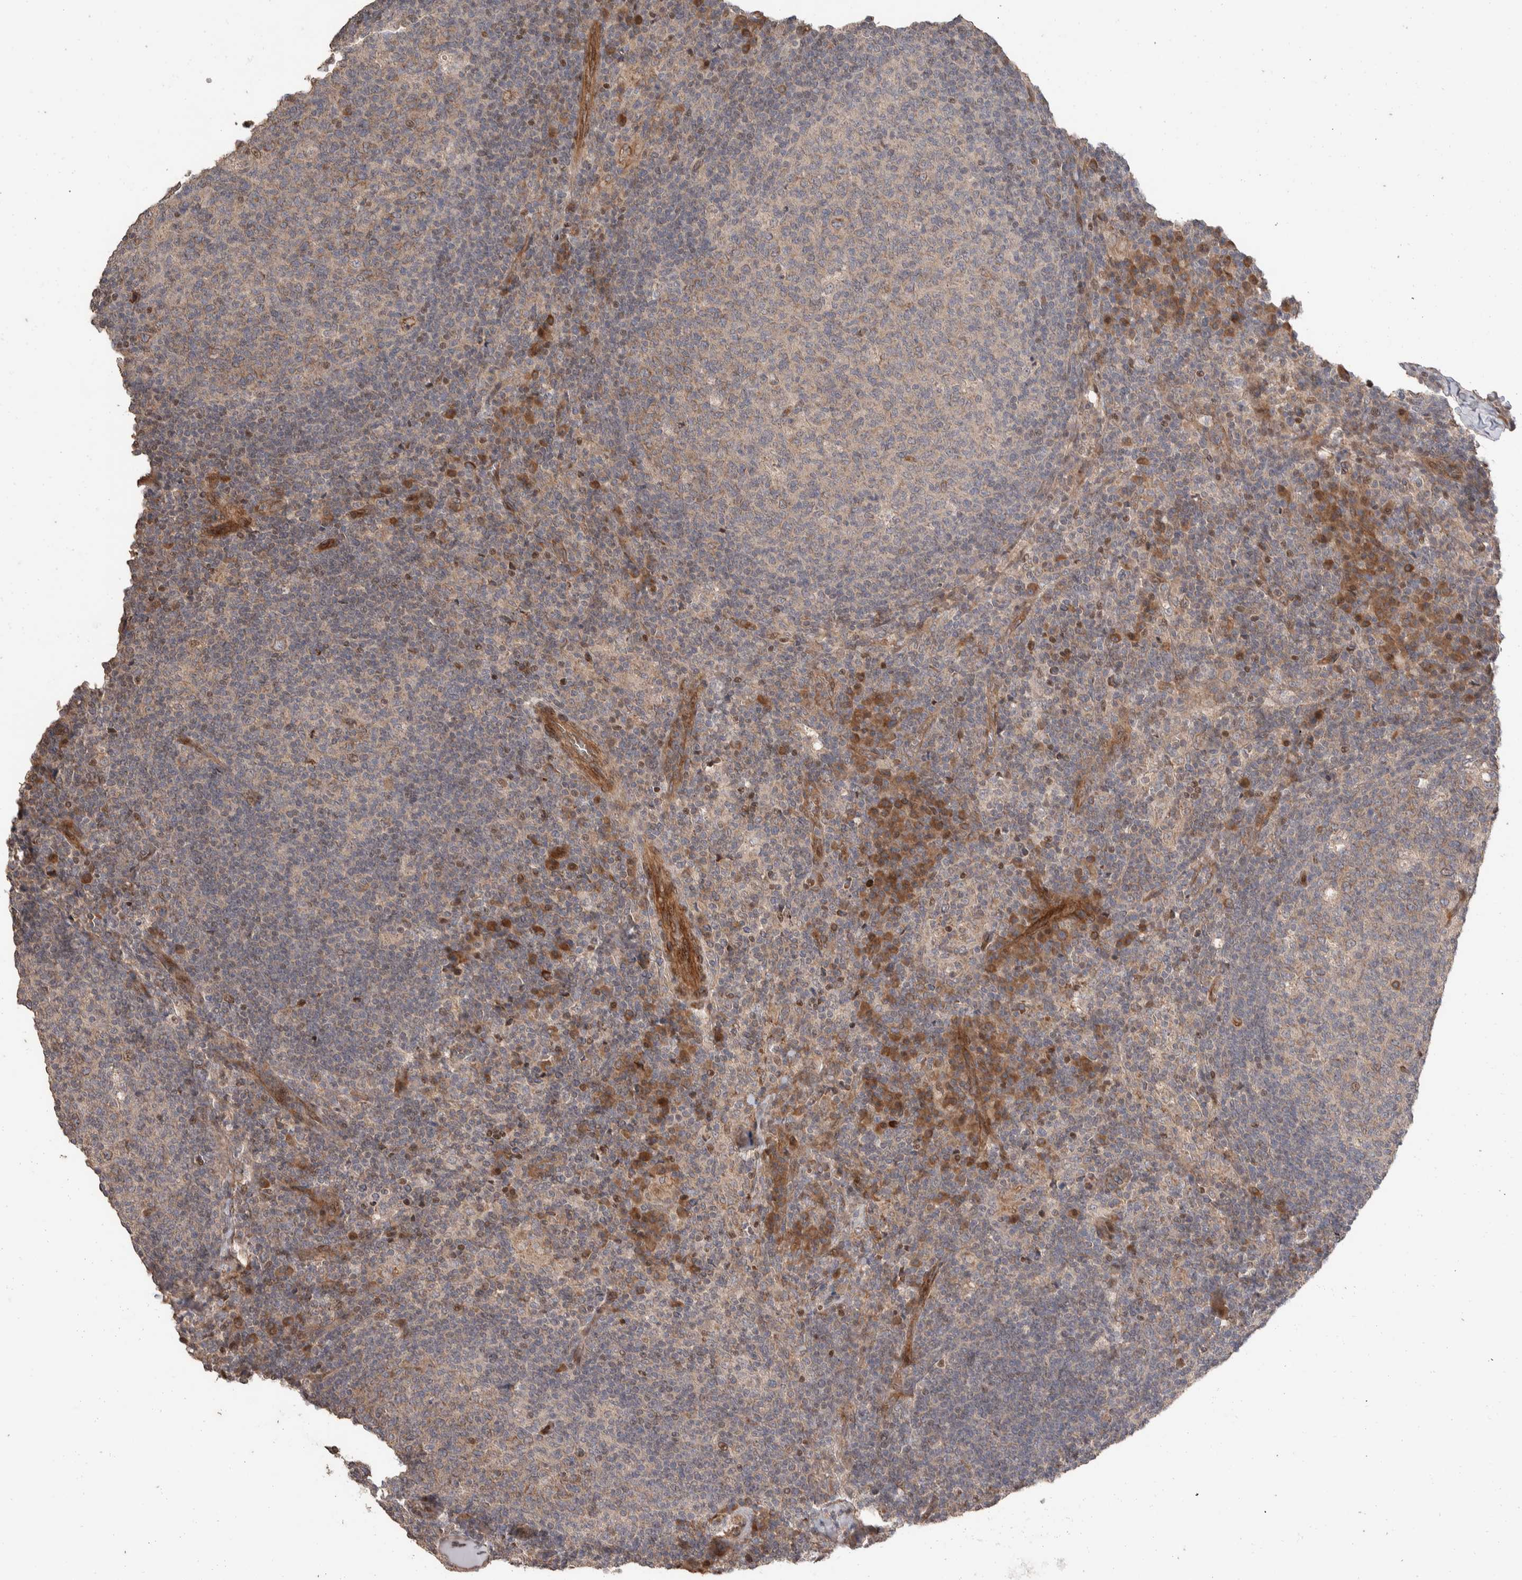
{"staining": {"intensity": "weak", "quantity": ">75%", "location": "cytoplasmic/membranous"}, "tissue": "lymph node", "cell_type": "Germinal center cells", "image_type": "normal", "snomed": [{"axis": "morphology", "description": "Normal tissue, NOS"}, {"axis": "morphology", "description": "Inflammation, NOS"}, {"axis": "topography", "description": "Lymph node"}], "caption": "The histopathology image demonstrates staining of benign lymph node, revealing weak cytoplasmic/membranous protein positivity (brown color) within germinal center cells. Immunohistochemistry (ihc) stains the protein in brown and the nuclei are stained blue.", "gene": "ERC1", "patient": {"sex": "male", "age": 55}}